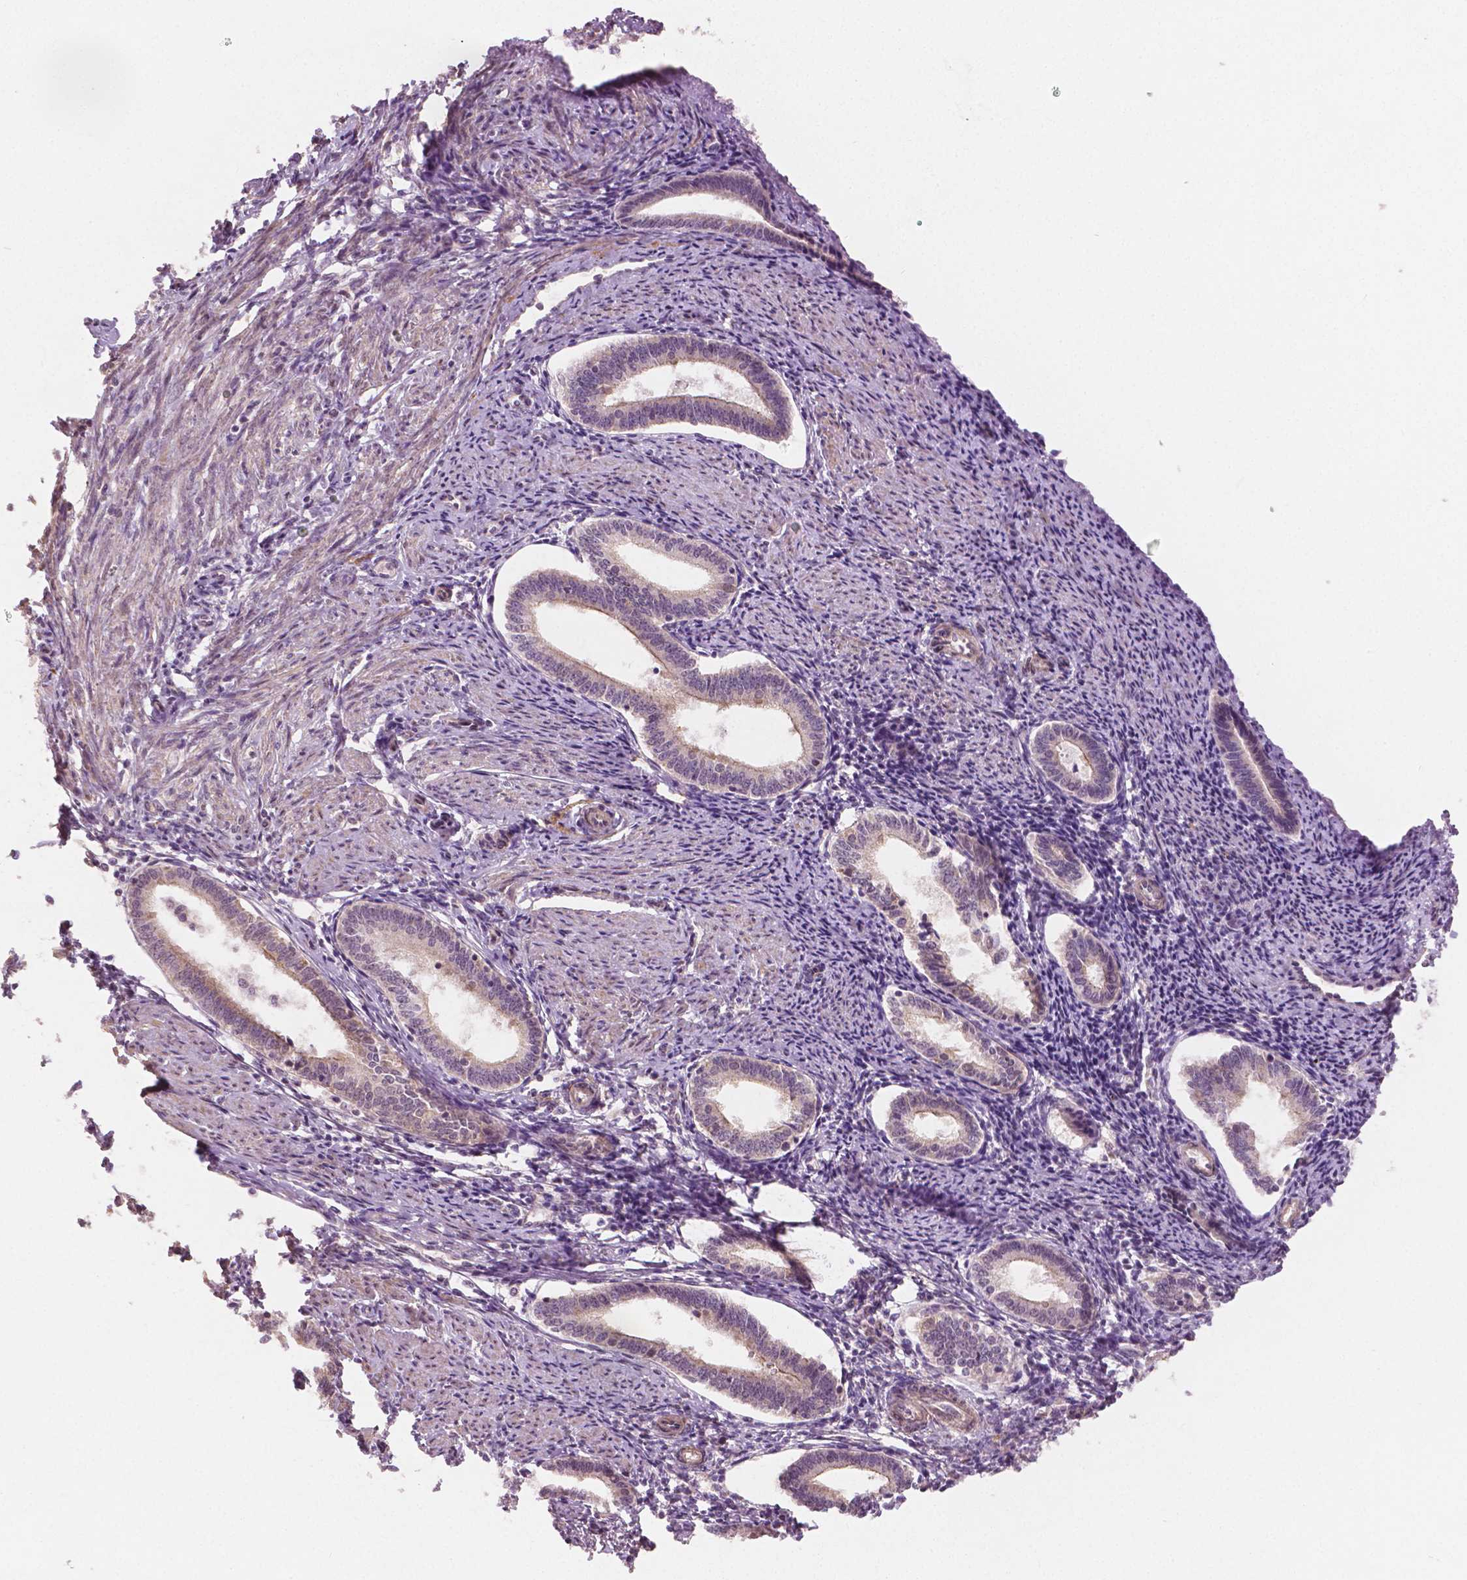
{"staining": {"intensity": "negative", "quantity": "none", "location": "none"}, "tissue": "endometrium", "cell_type": "Cells in endometrial stroma", "image_type": "normal", "snomed": [{"axis": "morphology", "description": "Normal tissue, NOS"}, {"axis": "topography", "description": "Endometrium"}], "caption": "The immunohistochemistry (IHC) histopathology image has no significant expression in cells in endometrial stroma of endometrium. Brightfield microscopy of immunohistochemistry (IHC) stained with DAB (3,3'-diaminobenzidine) (brown) and hematoxylin (blue), captured at high magnification.", "gene": "CLBA1", "patient": {"sex": "female", "age": 41}}